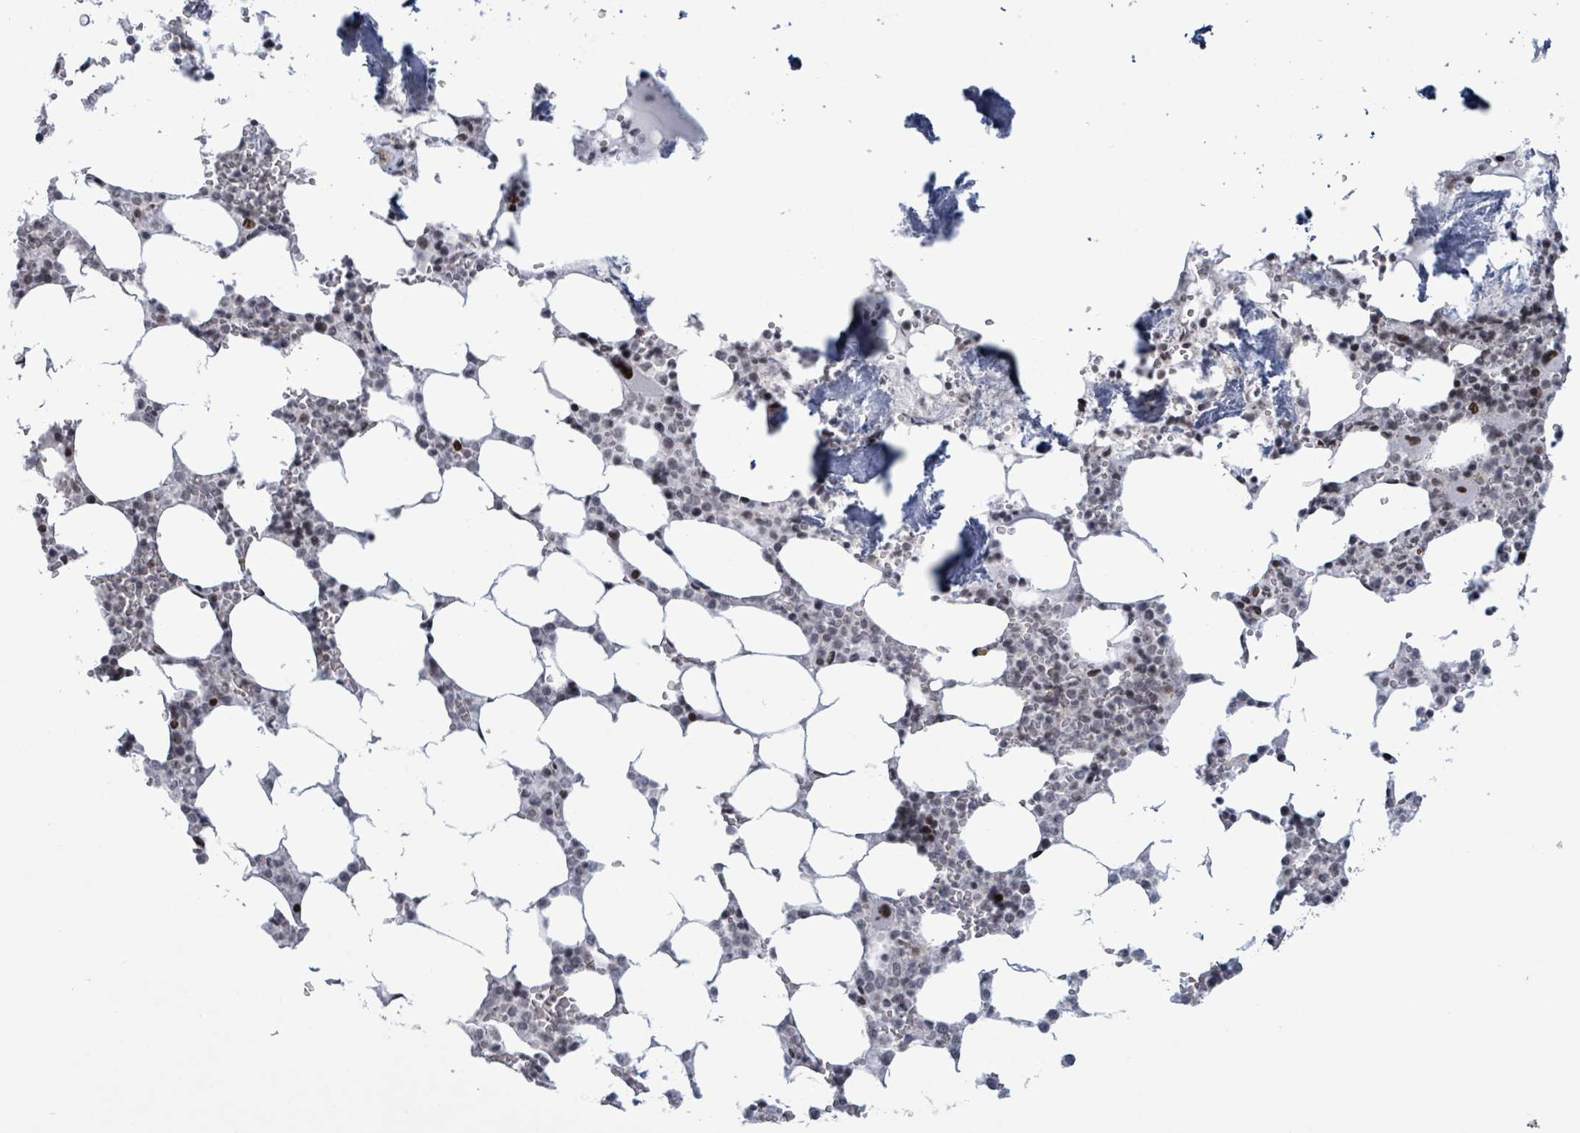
{"staining": {"intensity": "strong", "quantity": "25%-75%", "location": "nuclear"}, "tissue": "bone marrow", "cell_type": "Hematopoietic cells", "image_type": "normal", "snomed": [{"axis": "morphology", "description": "Normal tissue, NOS"}, {"axis": "topography", "description": "Bone marrow"}], "caption": "Hematopoietic cells display high levels of strong nuclear expression in about 25%-75% of cells in unremarkable bone marrow.", "gene": "FNDC4", "patient": {"sex": "male", "age": 64}}